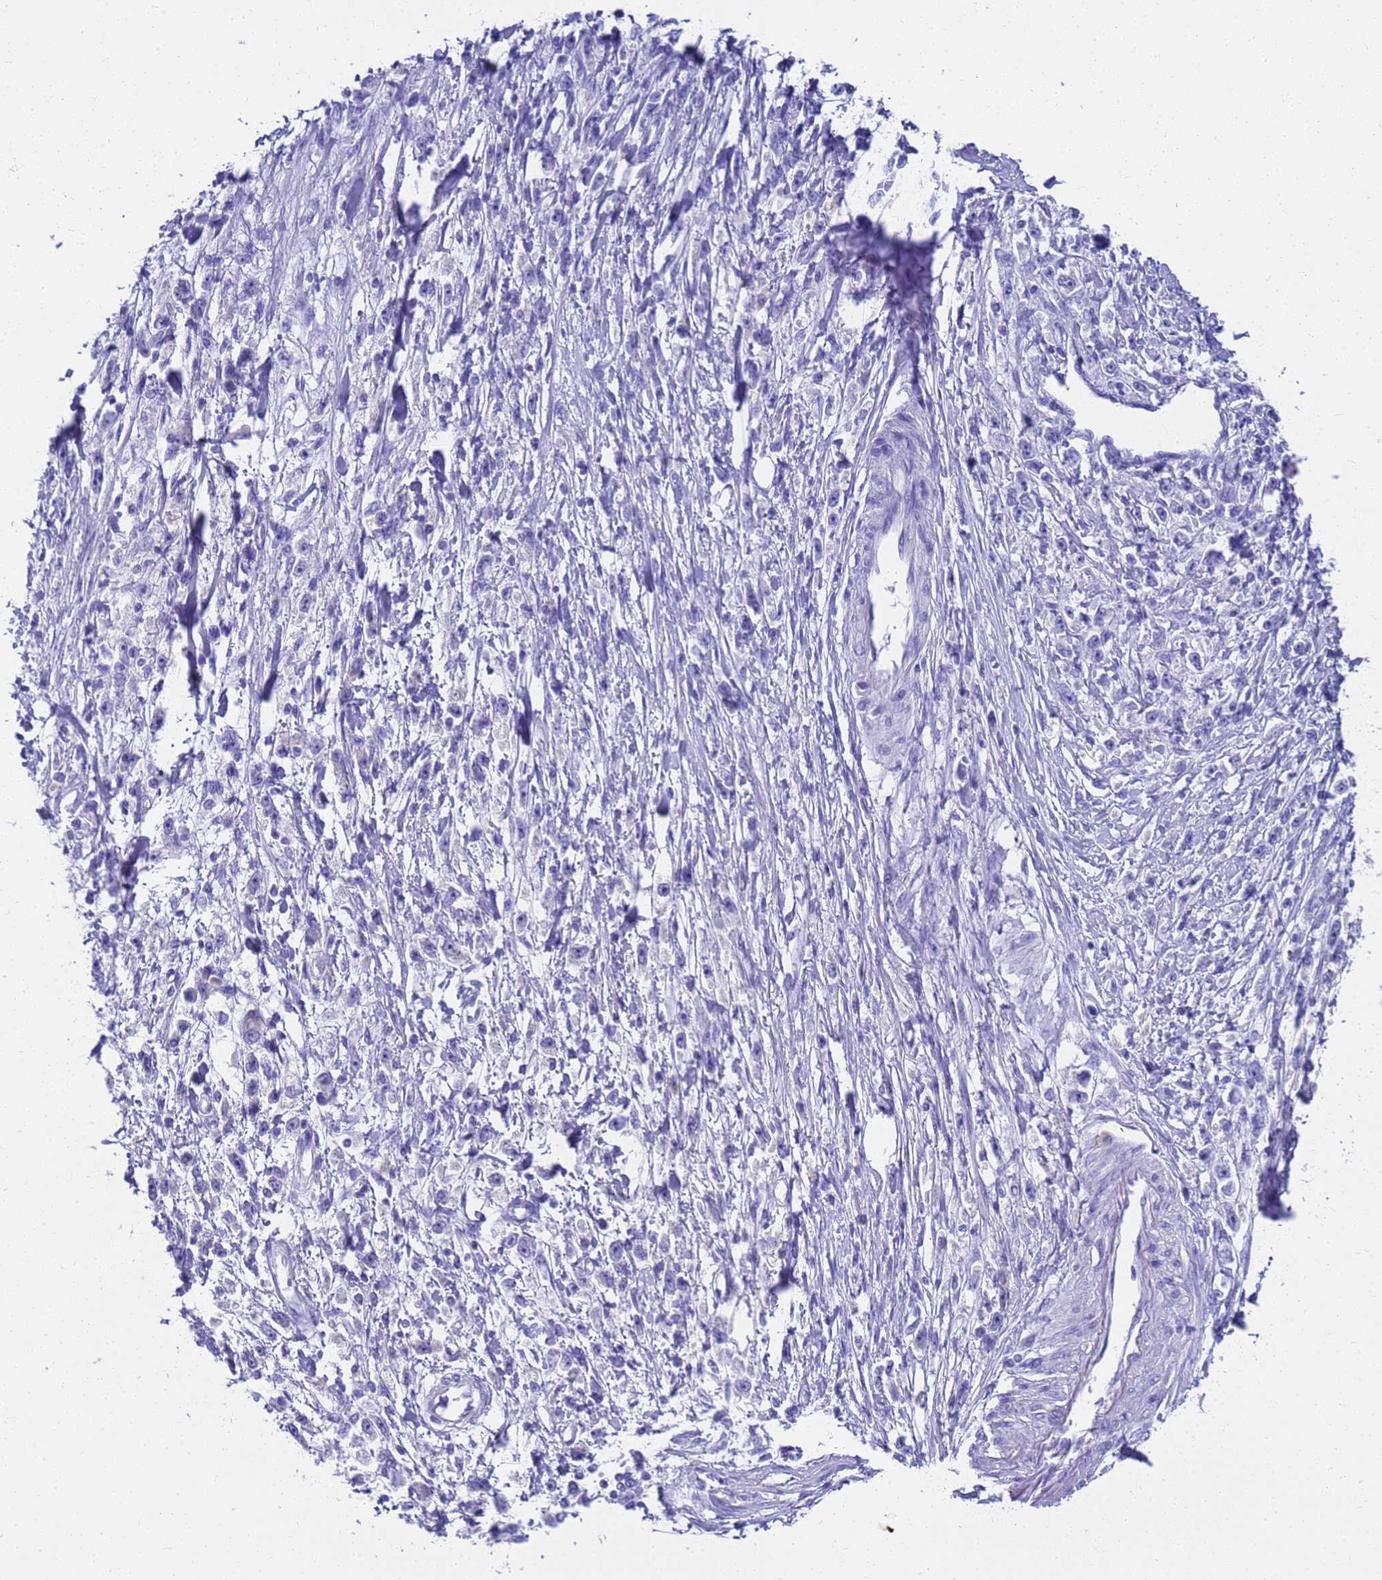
{"staining": {"intensity": "negative", "quantity": "none", "location": "none"}, "tissue": "stomach cancer", "cell_type": "Tumor cells", "image_type": "cancer", "snomed": [{"axis": "morphology", "description": "Adenocarcinoma, NOS"}, {"axis": "topography", "description": "Stomach"}], "caption": "DAB immunohistochemical staining of adenocarcinoma (stomach) reveals no significant staining in tumor cells. (IHC, brightfield microscopy, high magnification).", "gene": "MS4A13", "patient": {"sex": "female", "age": 59}}